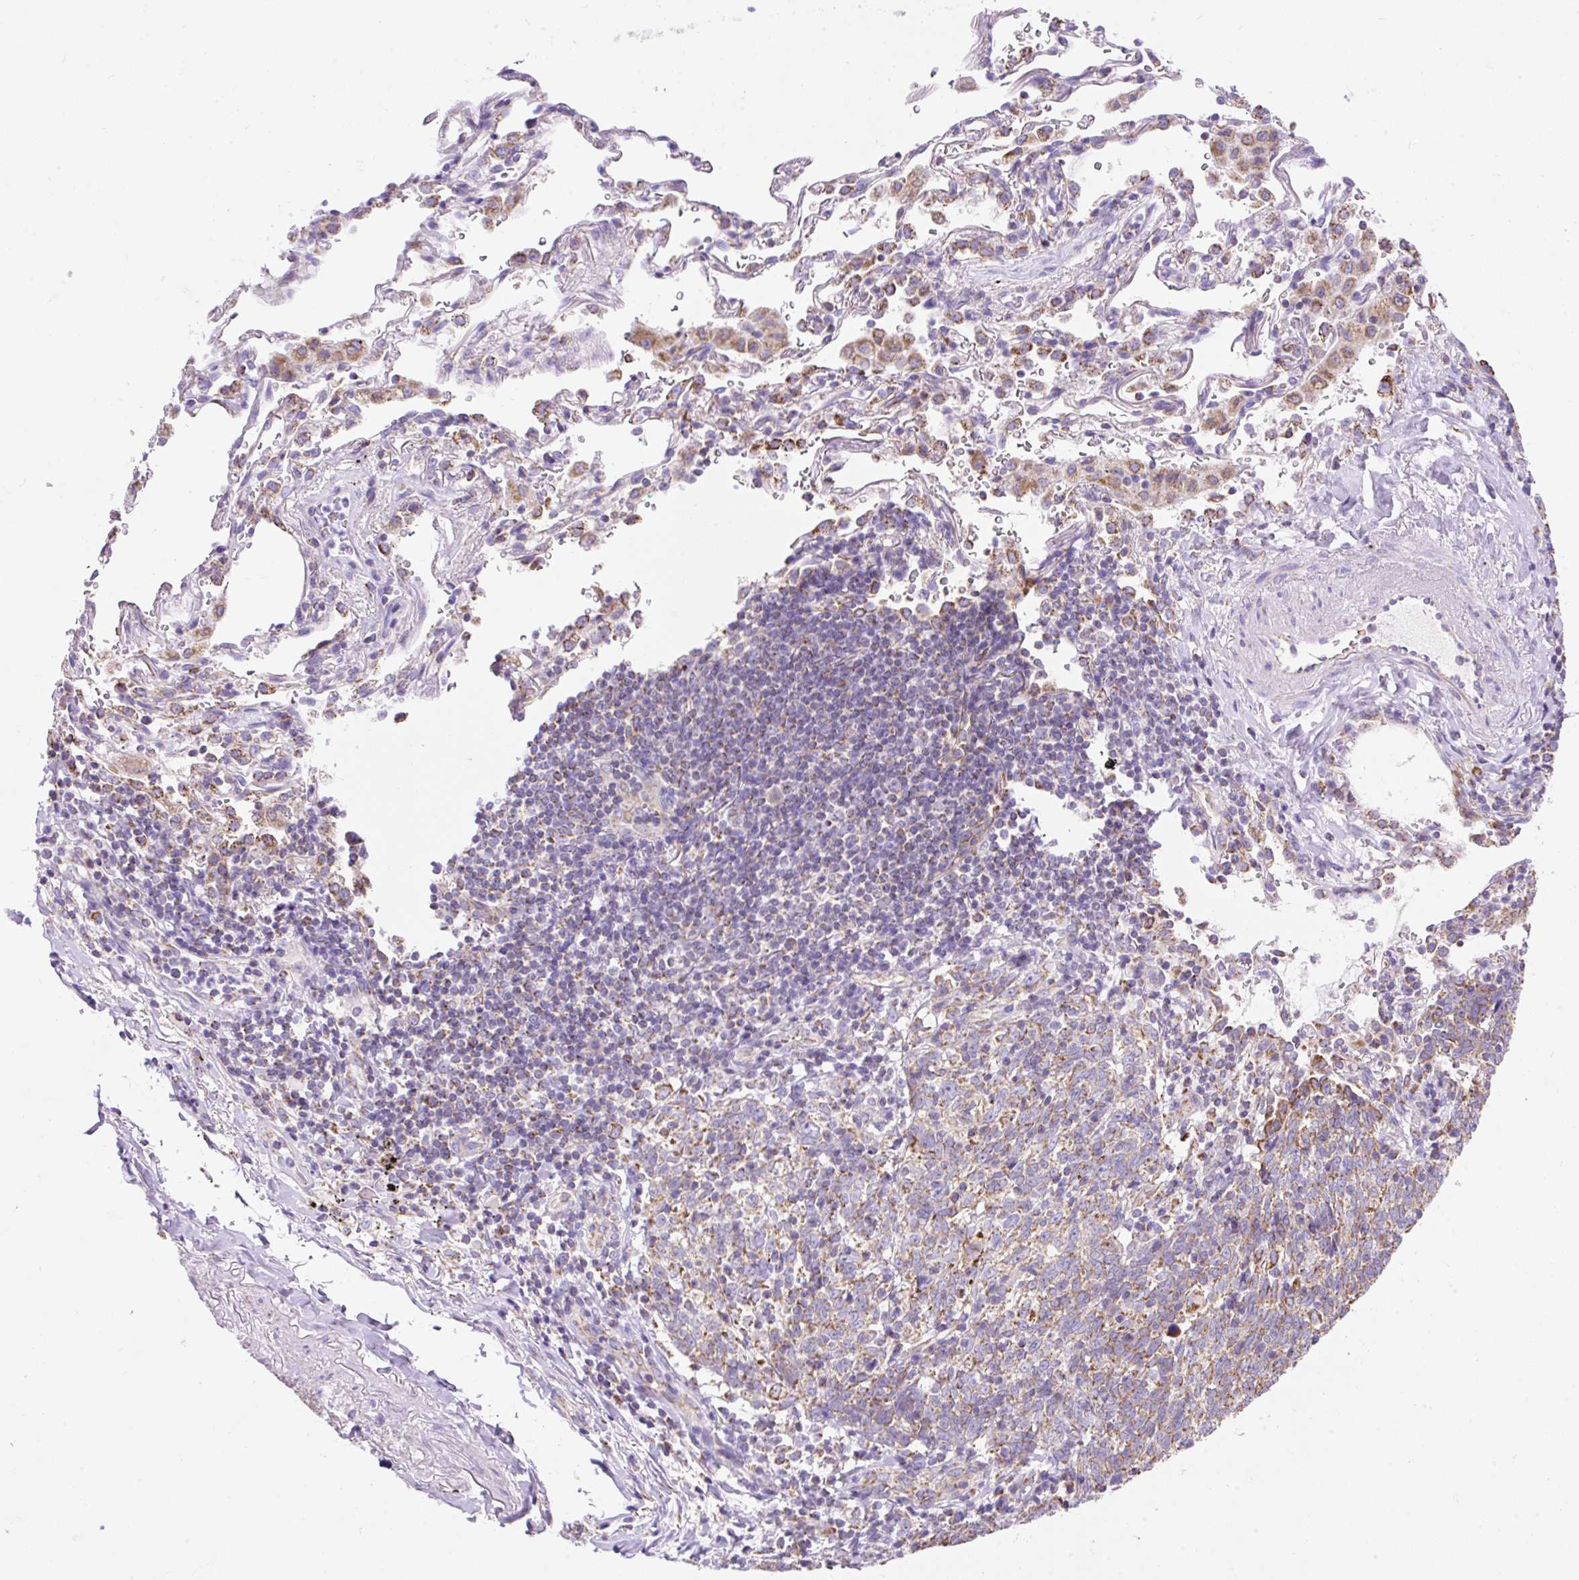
{"staining": {"intensity": "weak", "quantity": ">75%", "location": "cytoplasmic/membranous"}, "tissue": "lung cancer", "cell_type": "Tumor cells", "image_type": "cancer", "snomed": [{"axis": "morphology", "description": "Squamous cell carcinoma, NOS"}, {"axis": "topography", "description": "Lung"}], "caption": "An immunohistochemistry (IHC) histopathology image of neoplastic tissue is shown. Protein staining in brown highlights weak cytoplasmic/membranous positivity in lung cancer within tumor cells.", "gene": "DAAM2", "patient": {"sex": "female", "age": 72}}